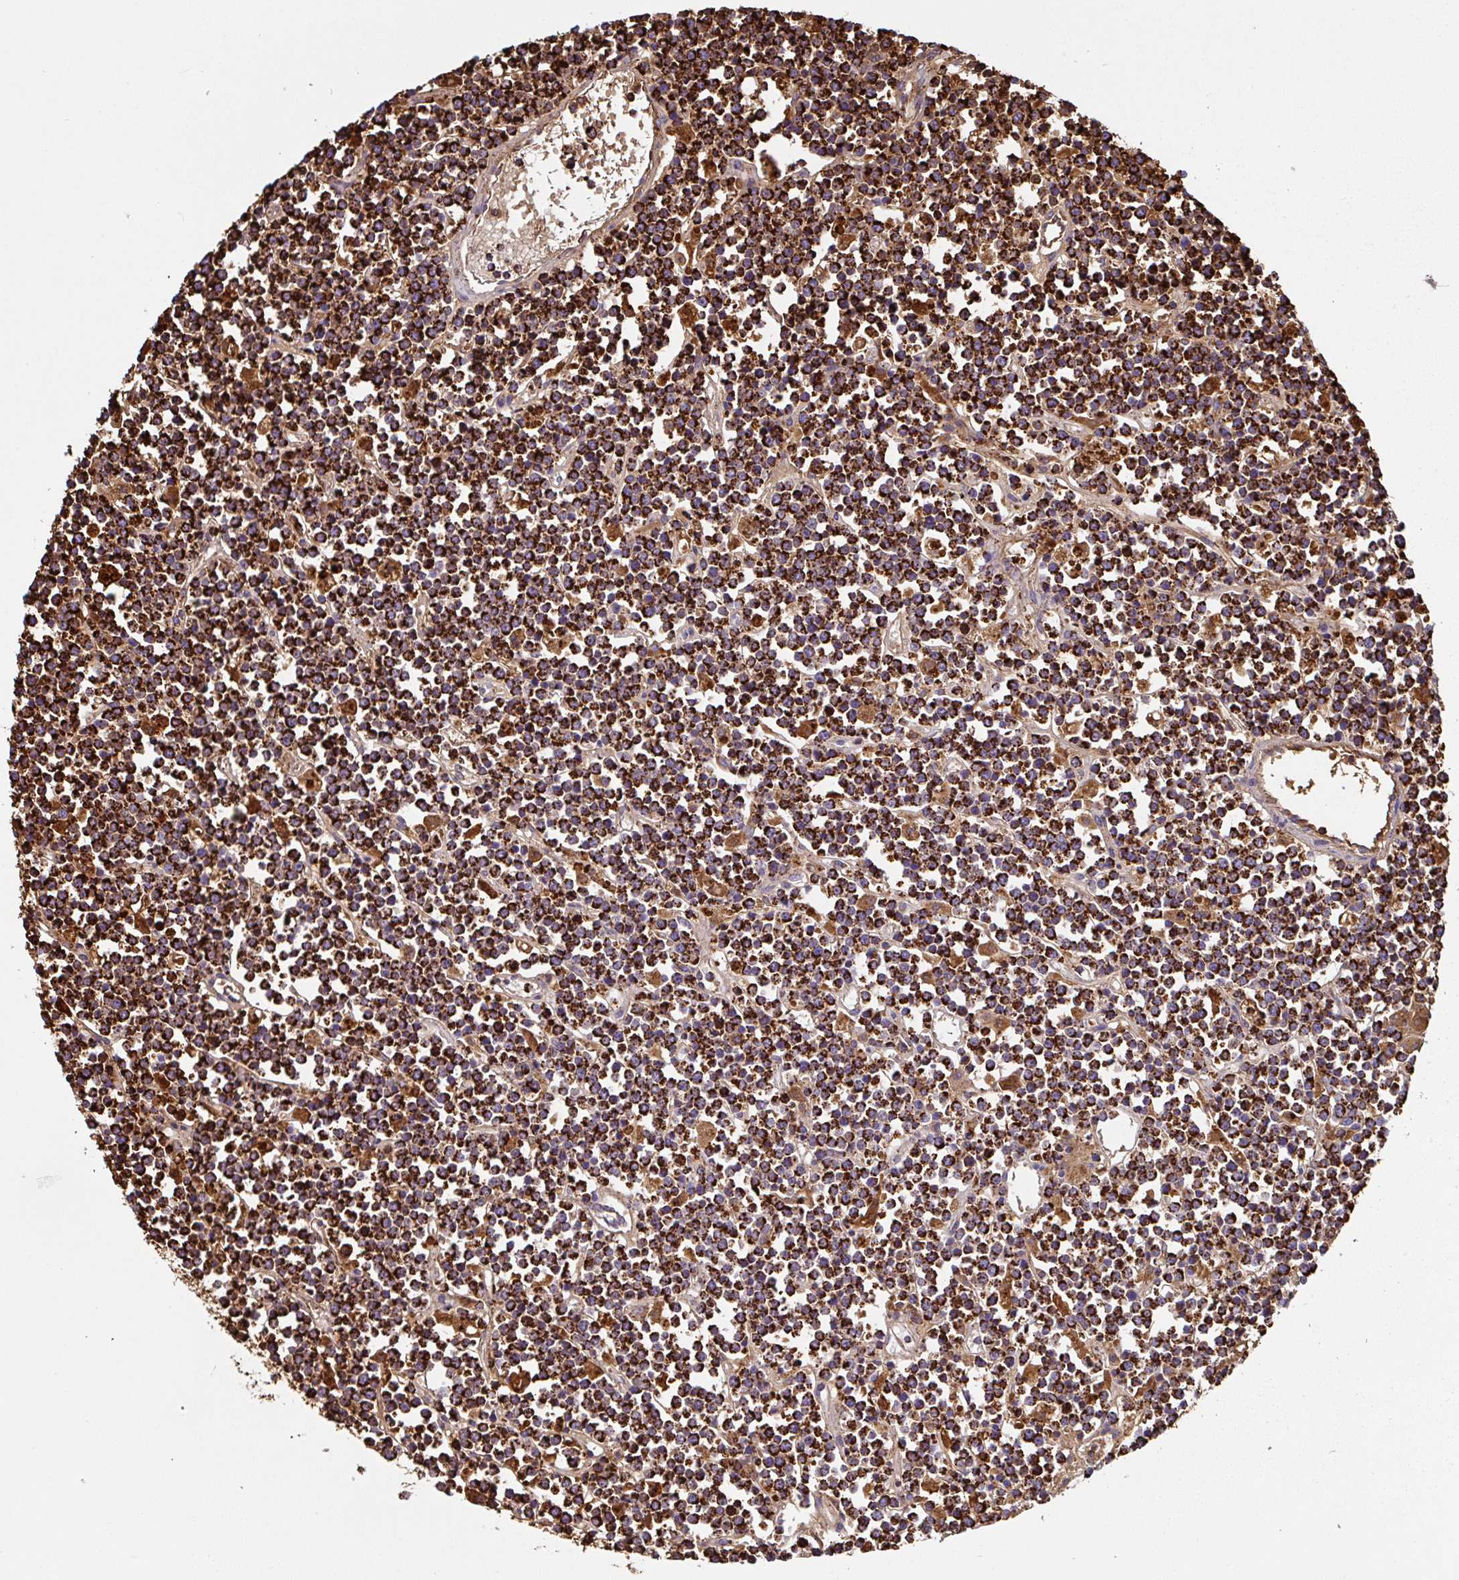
{"staining": {"intensity": "strong", "quantity": ">75%", "location": "cytoplasmic/membranous"}, "tissue": "lymphoma", "cell_type": "Tumor cells", "image_type": "cancer", "snomed": [{"axis": "morphology", "description": "Malignant lymphoma, non-Hodgkin's type, High grade"}, {"axis": "topography", "description": "Ovary"}], "caption": "Immunohistochemistry of human high-grade malignant lymphoma, non-Hodgkin's type reveals high levels of strong cytoplasmic/membranous expression in about >75% of tumor cells.", "gene": "ANKRD33B", "patient": {"sex": "female", "age": 56}}